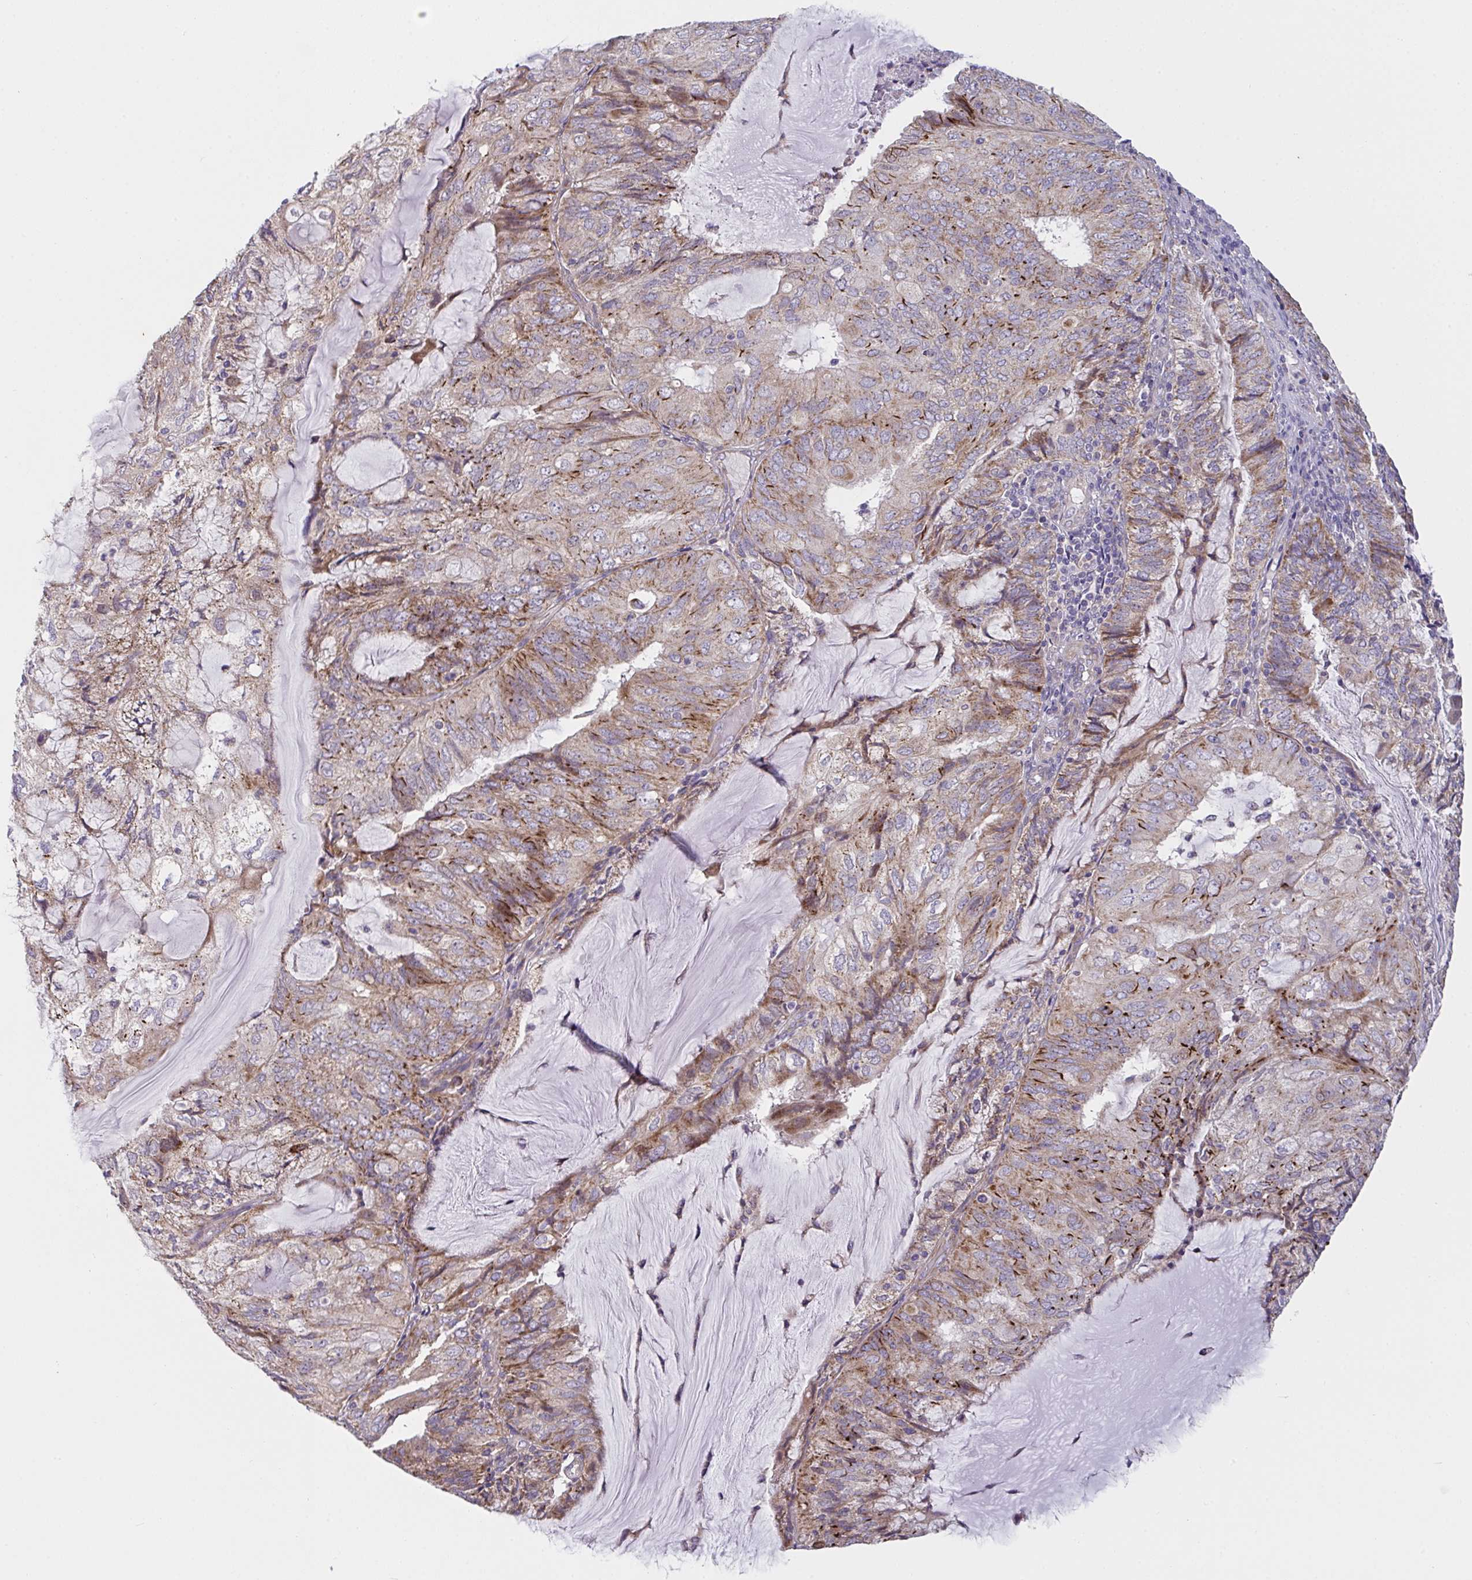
{"staining": {"intensity": "moderate", "quantity": "25%-75%", "location": "cytoplasmic/membranous"}, "tissue": "endometrial cancer", "cell_type": "Tumor cells", "image_type": "cancer", "snomed": [{"axis": "morphology", "description": "Adenocarcinoma, NOS"}, {"axis": "topography", "description": "Endometrium"}], "caption": "A brown stain highlights moderate cytoplasmic/membranous staining of a protein in human endometrial cancer tumor cells. (IHC, brightfield microscopy, high magnification).", "gene": "MRPS2", "patient": {"sex": "female", "age": 81}}